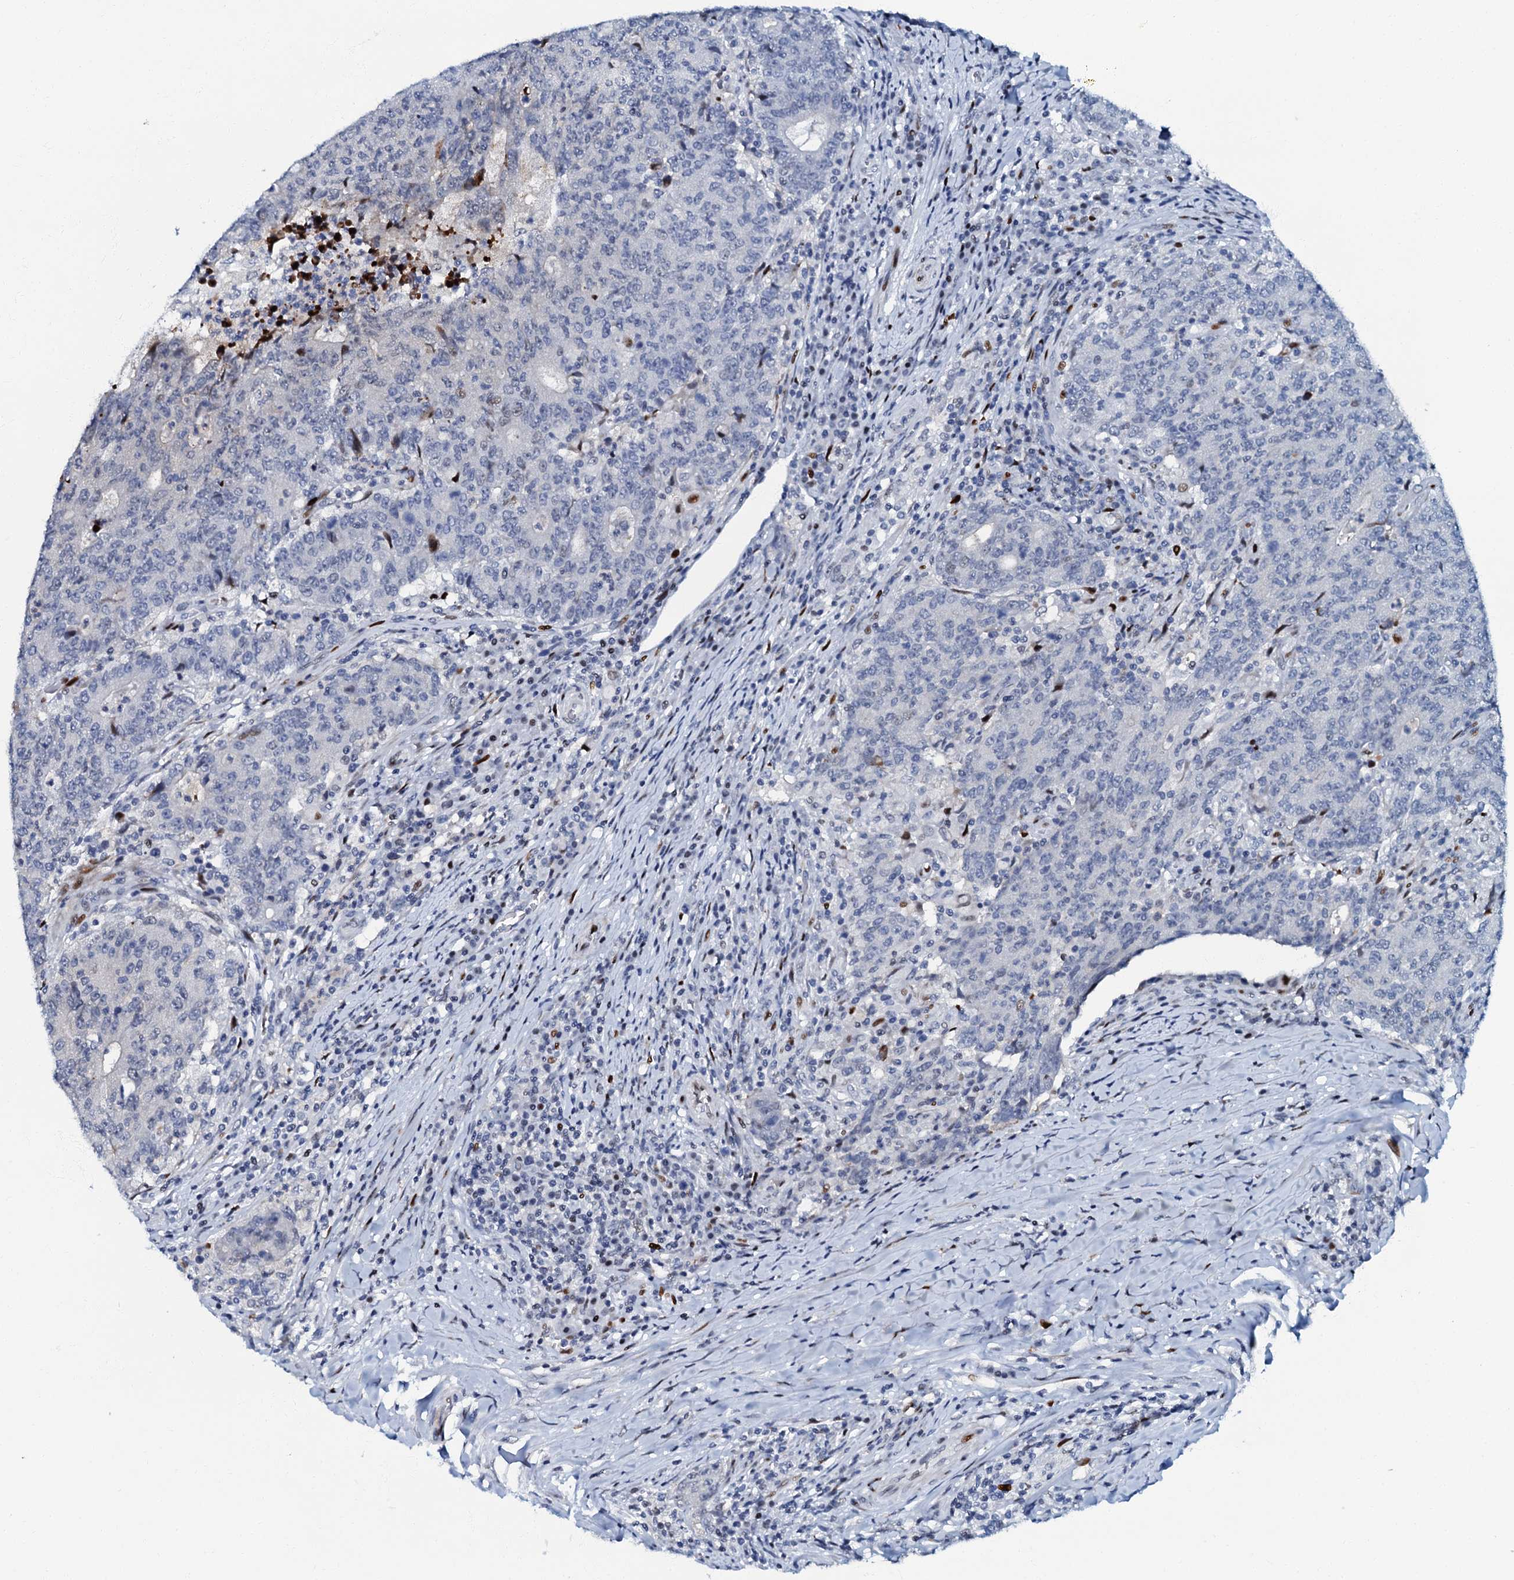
{"staining": {"intensity": "negative", "quantity": "none", "location": "none"}, "tissue": "colorectal cancer", "cell_type": "Tumor cells", "image_type": "cancer", "snomed": [{"axis": "morphology", "description": "Adenocarcinoma, NOS"}, {"axis": "topography", "description": "Colon"}], "caption": "Human colorectal cancer stained for a protein using immunohistochemistry (IHC) exhibits no staining in tumor cells.", "gene": "MFSD5", "patient": {"sex": "female", "age": 75}}